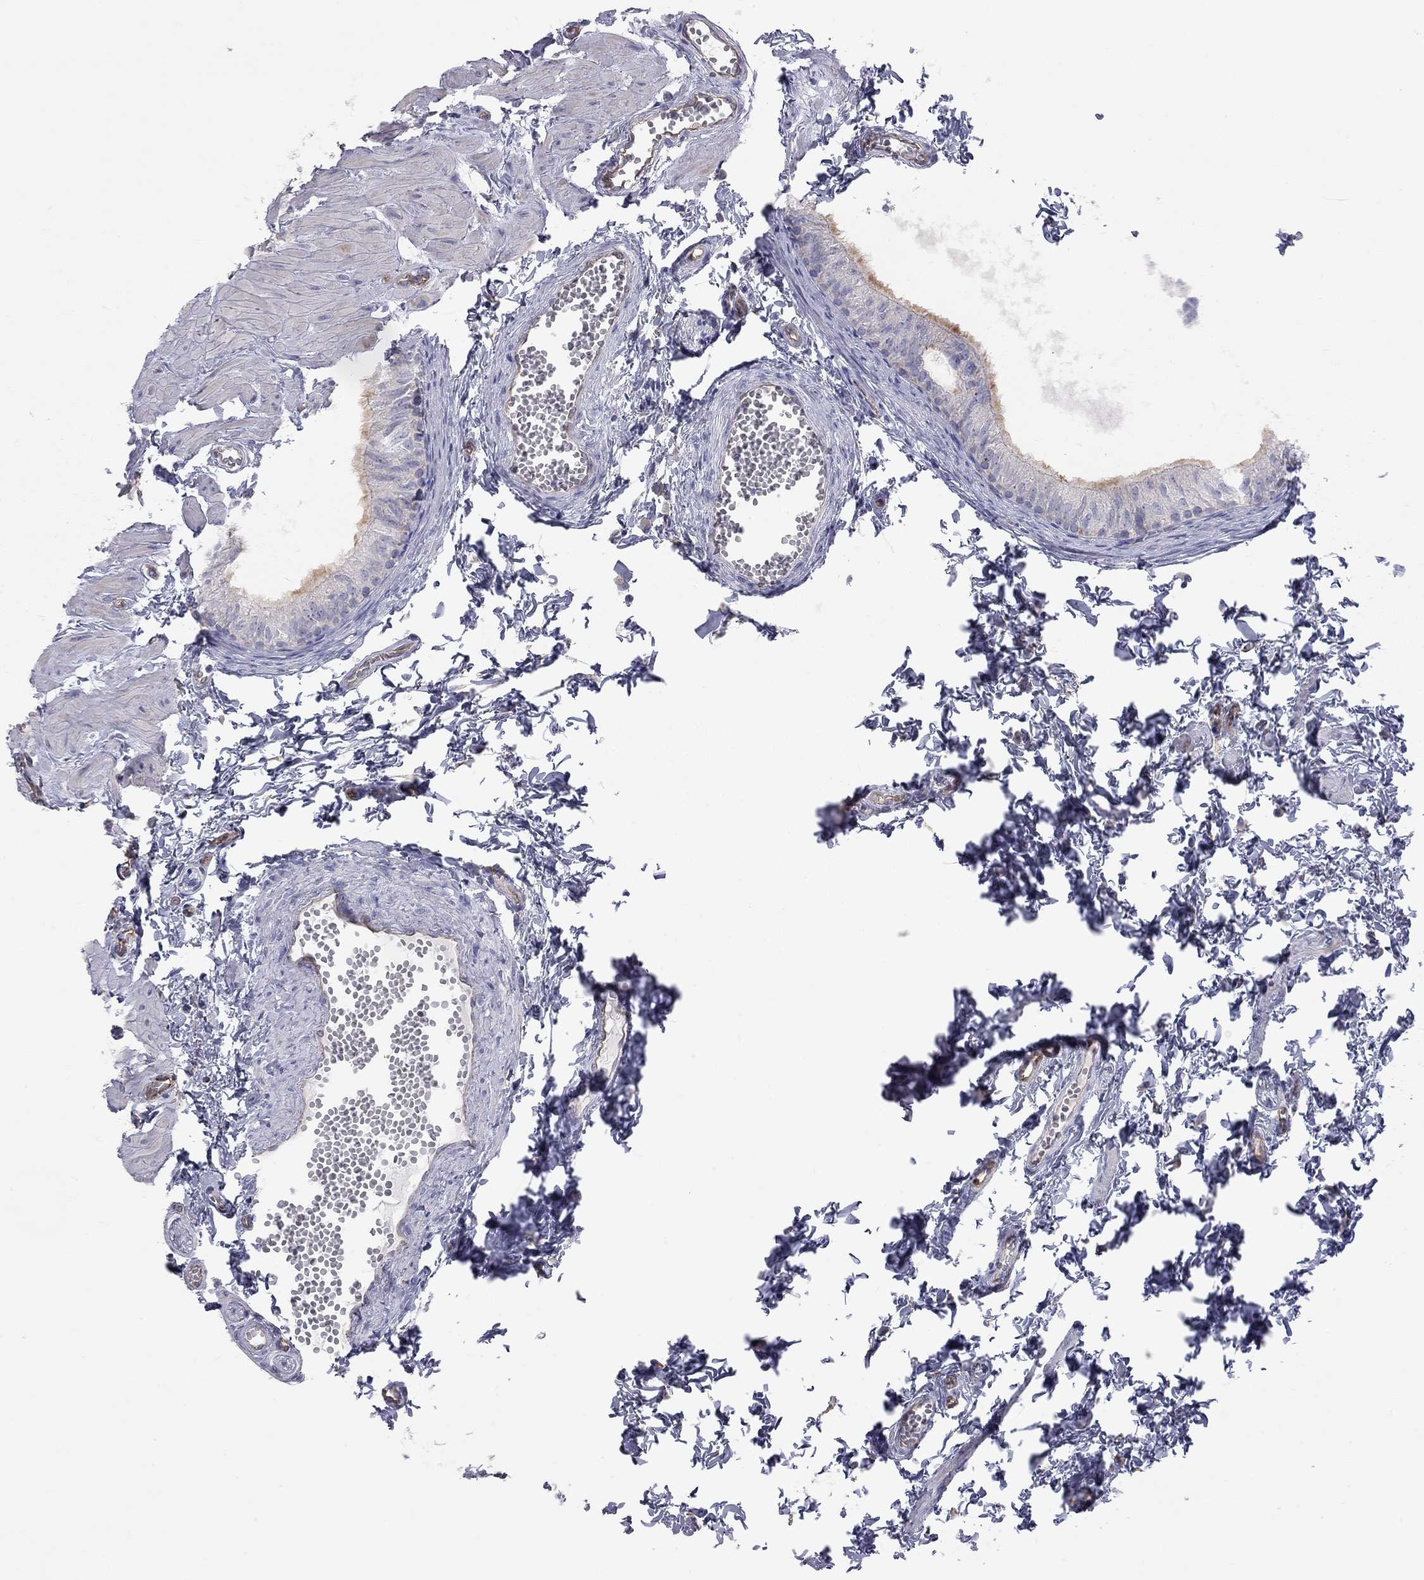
{"staining": {"intensity": "strong", "quantity": "25%-75%", "location": "cytoplasmic/membranous"}, "tissue": "epididymis", "cell_type": "Glandular cells", "image_type": "normal", "snomed": [{"axis": "morphology", "description": "Normal tissue, NOS"}, {"axis": "topography", "description": "Epididymis"}], "caption": "Normal epididymis was stained to show a protein in brown. There is high levels of strong cytoplasmic/membranous expression in about 25%-75% of glandular cells. (IHC, brightfield microscopy, high magnification).", "gene": "GPRC5B", "patient": {"sex": "male", "age": 22}}